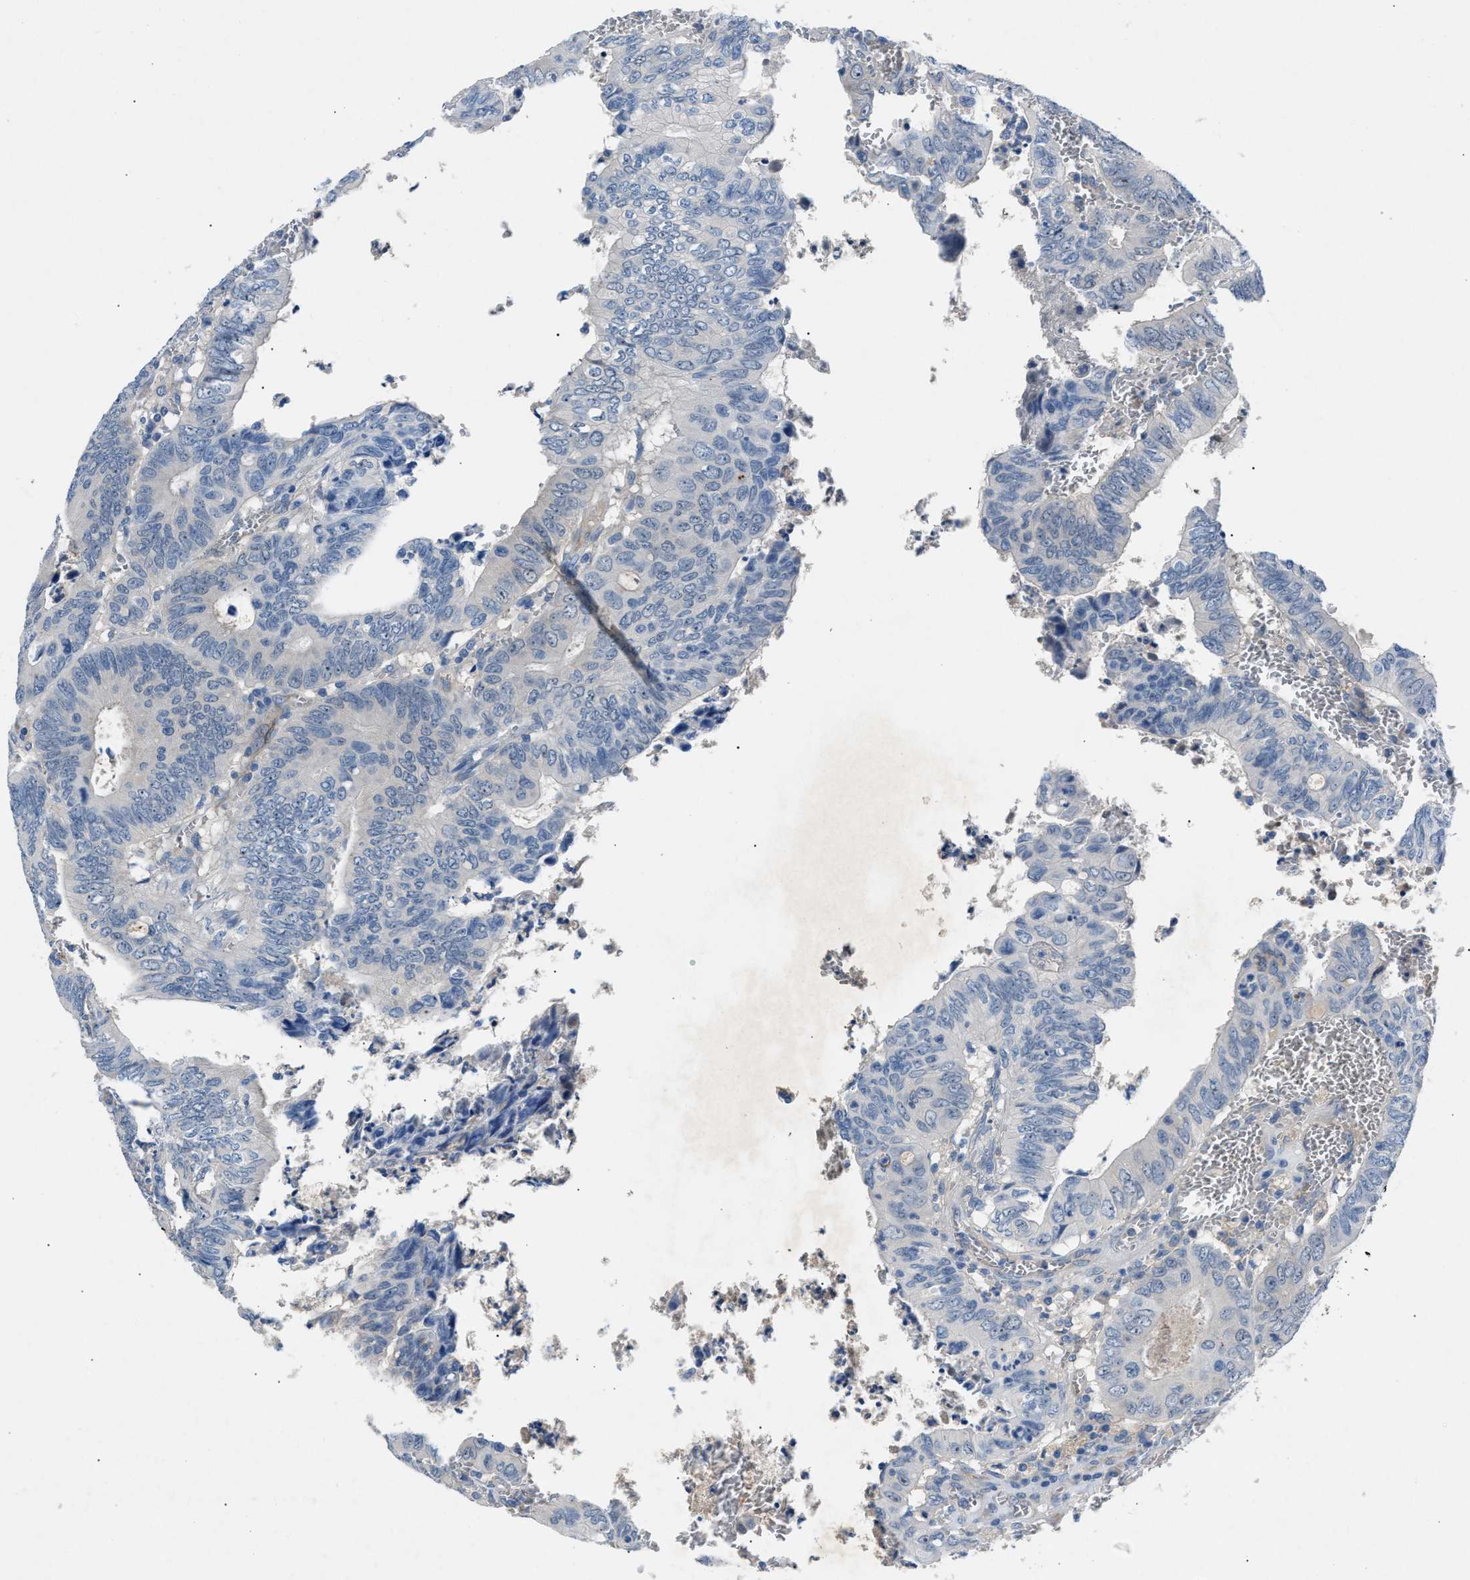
{"staining": {"intensity": "negative", "quantity": "none", "location": "none"}, "tissue": "colorectal cancer", "cell_type": "Tumor cells", "image_type": "cancer", "snomed": [{"axis": "morphology", "description": "Inflammation, NOS"}, {"axis": "morphology", "description": "Adenocarcinoma, NOS"}, {"axis": "topography", "description": "Colon"}], "caption": "Immunohistochemistry of colorectal cancer shows no expression in tumor cells. (Brightfield microscopy of DAB (3,3'-diaminobenzidine) IHC at high magnification).", "gene": "DNAAF5", "patient": {"sex": "male", "age": 72}}